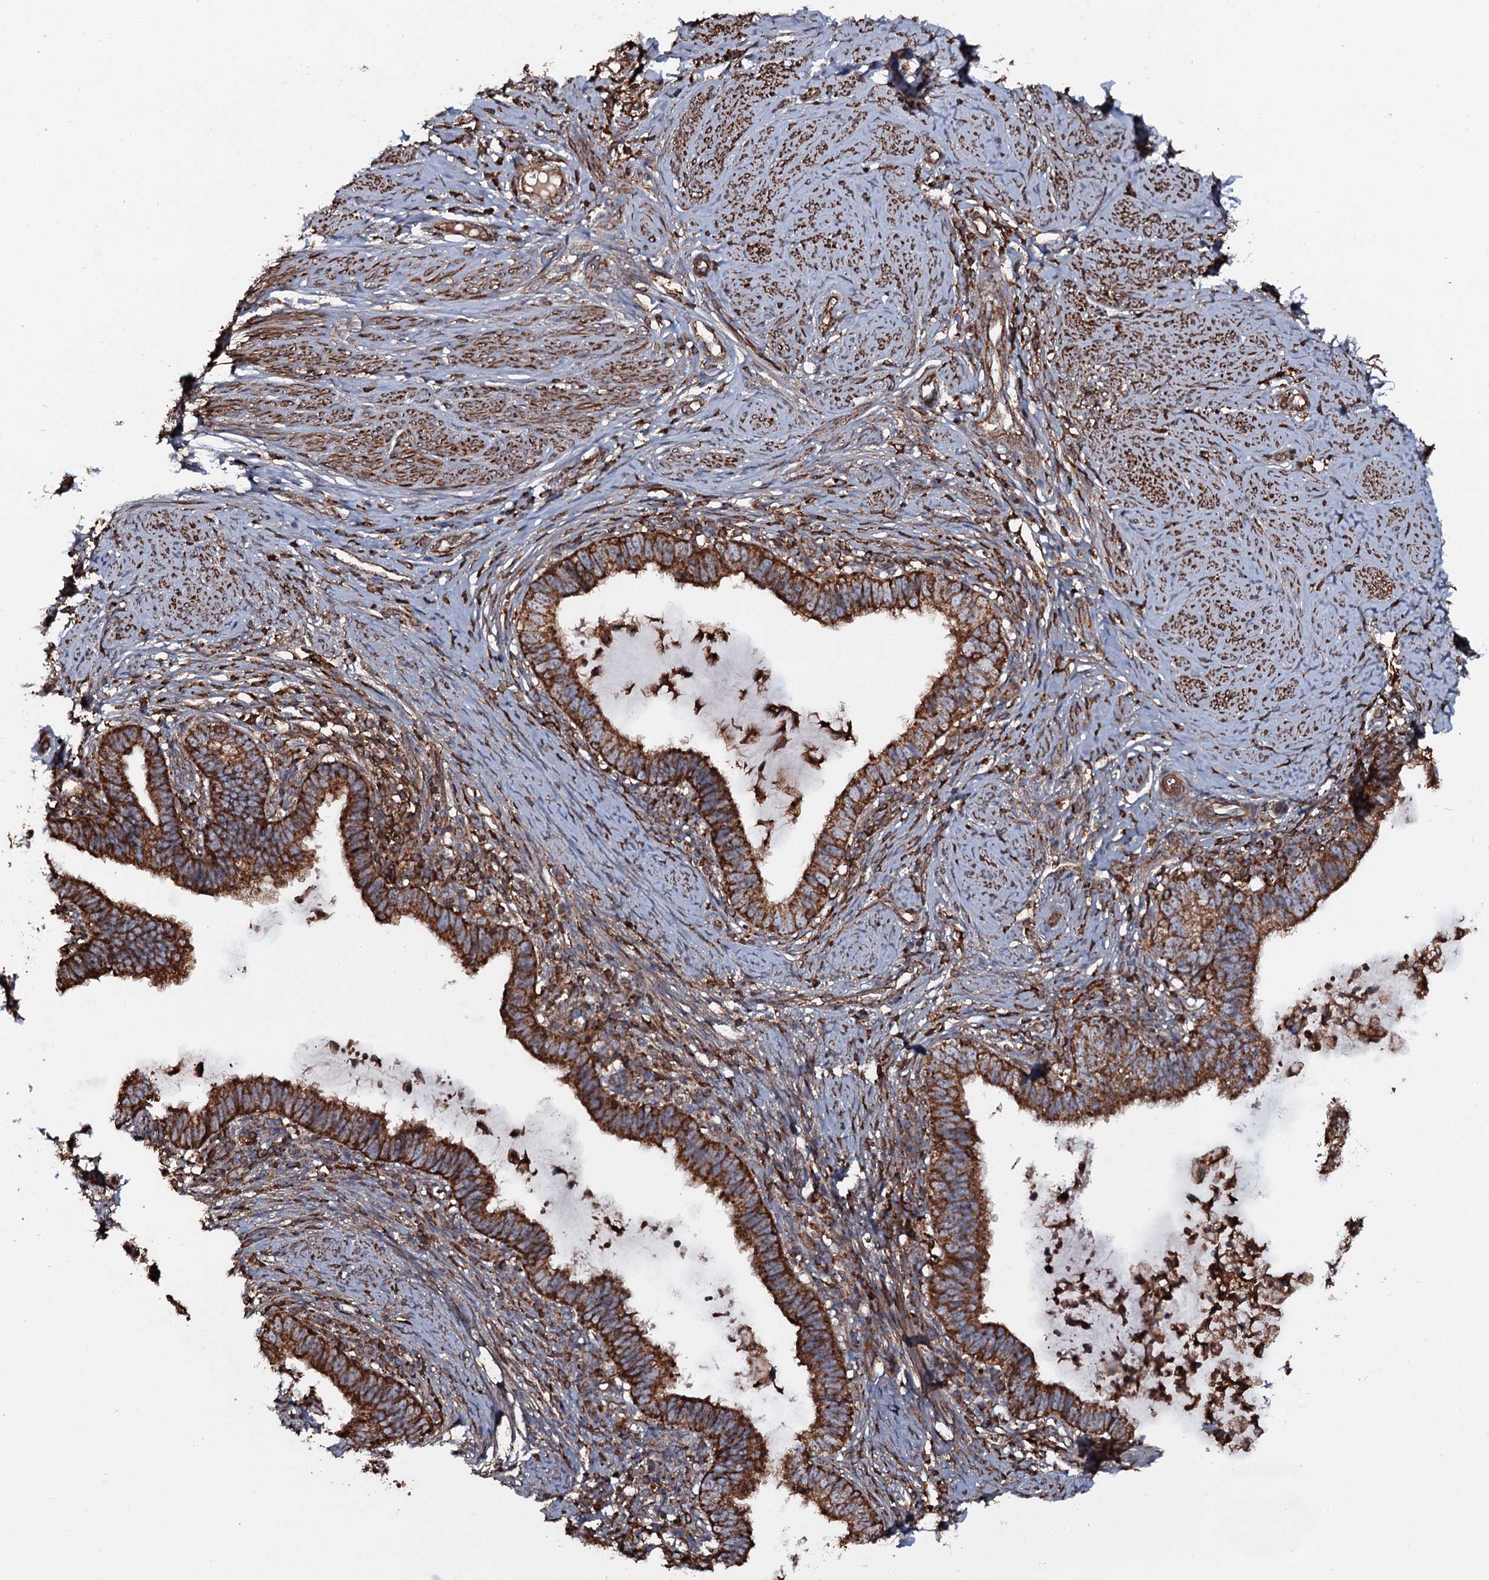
{"staining": {"intensity": "strong", "quantity": ">75%", "location": "cytoplasmic/membranous"}, "tissue": "cervical cancer", "cell_type": "Tumor cells", "image_type": "cancer", "snomed": [{"axis": "morphology", "description": "Adenocarcinoma, NOS"}, {"axis": "topography", "description": "Cervix"}], "caption": "IHC histopathology image of neoplastic tissue: human cervical cancer (adenocarcinoma) stained using IHC shows high levels of strong protein expression localized specifically in the cytoplasmic/membranous of tumor cells, appearing as a cytoplasmic/membranous brown color.", "gene": "VWA8", "patient": {"sex": "female", "age": 36}}